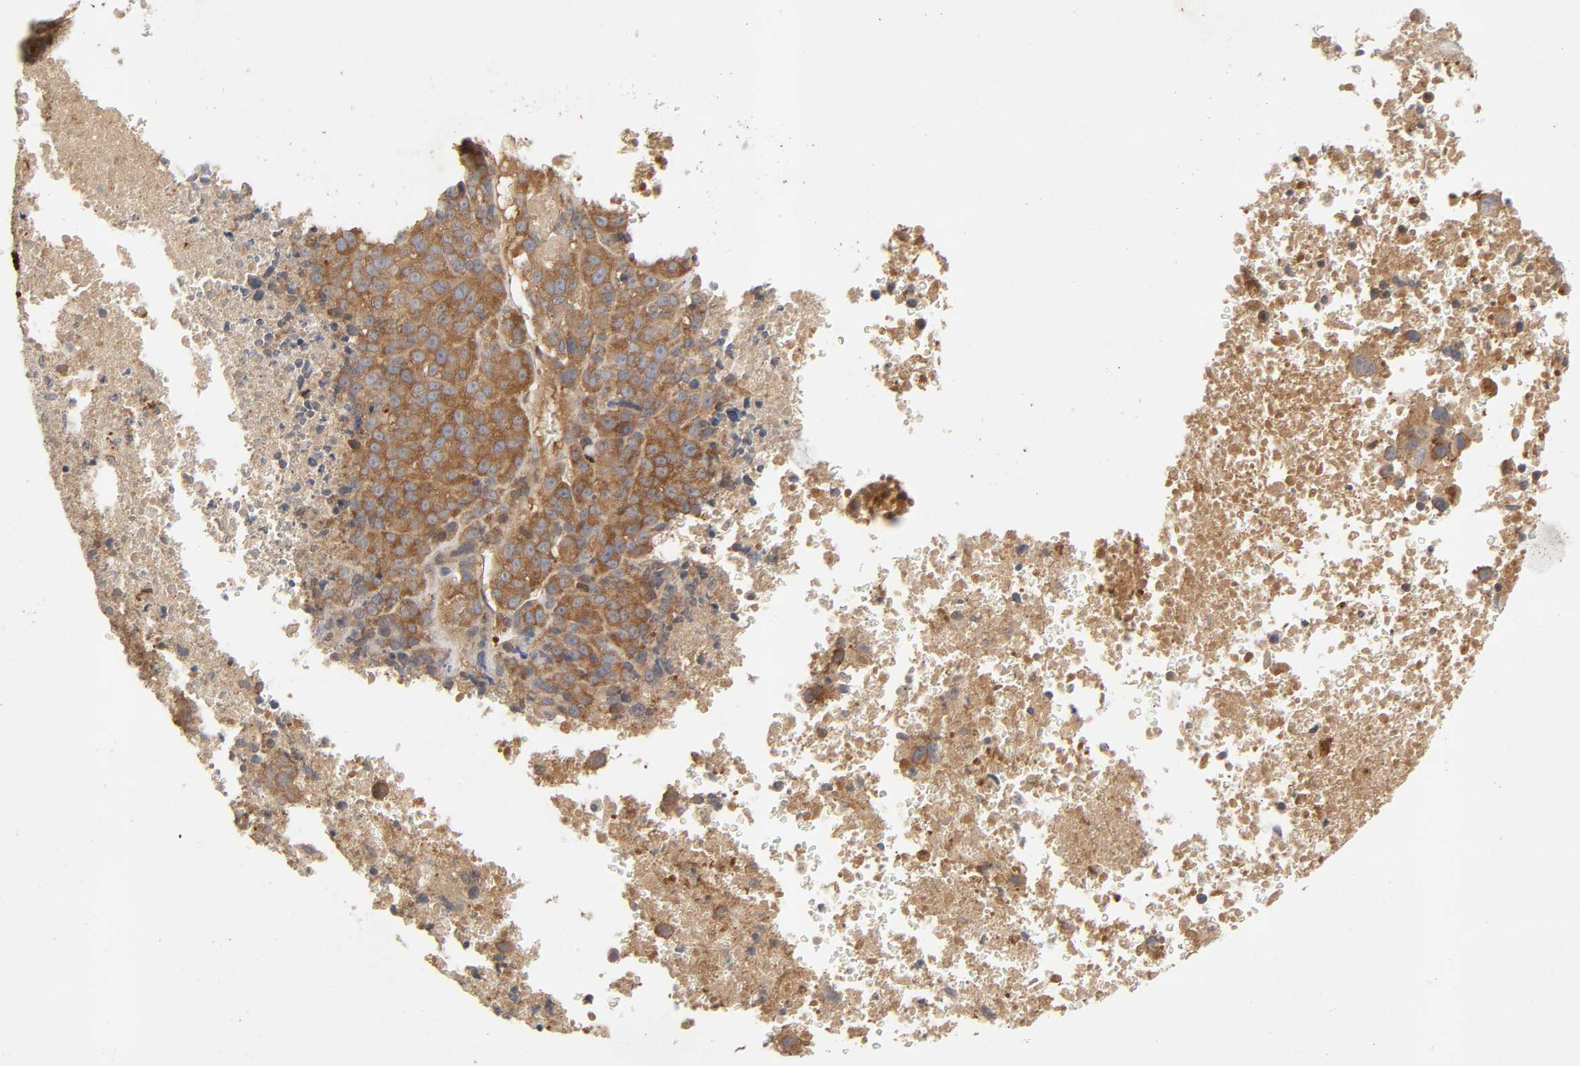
{"staining": {"intensity": "moderate", "quantity": ">75%", "location": "cytoplasmic/membranous"}, "tissue": "melanoma", "cell_type": "Tumor cells", "image_type": "cancer", "snomed": [{"axis": "morphology", "description": "Malignant melanoma, Metastatic site"}, {"axis": "topography", "description": "Cerebral cortex"}], "caption": "Malignant melanoma (metastatic site) stained for a protein (brown) displays moderate cytoplasmic/membranous positive expression in about >75% of tumor cells.", "gene": "CPB2", "patient": {"sex": "female", "age": 52}}